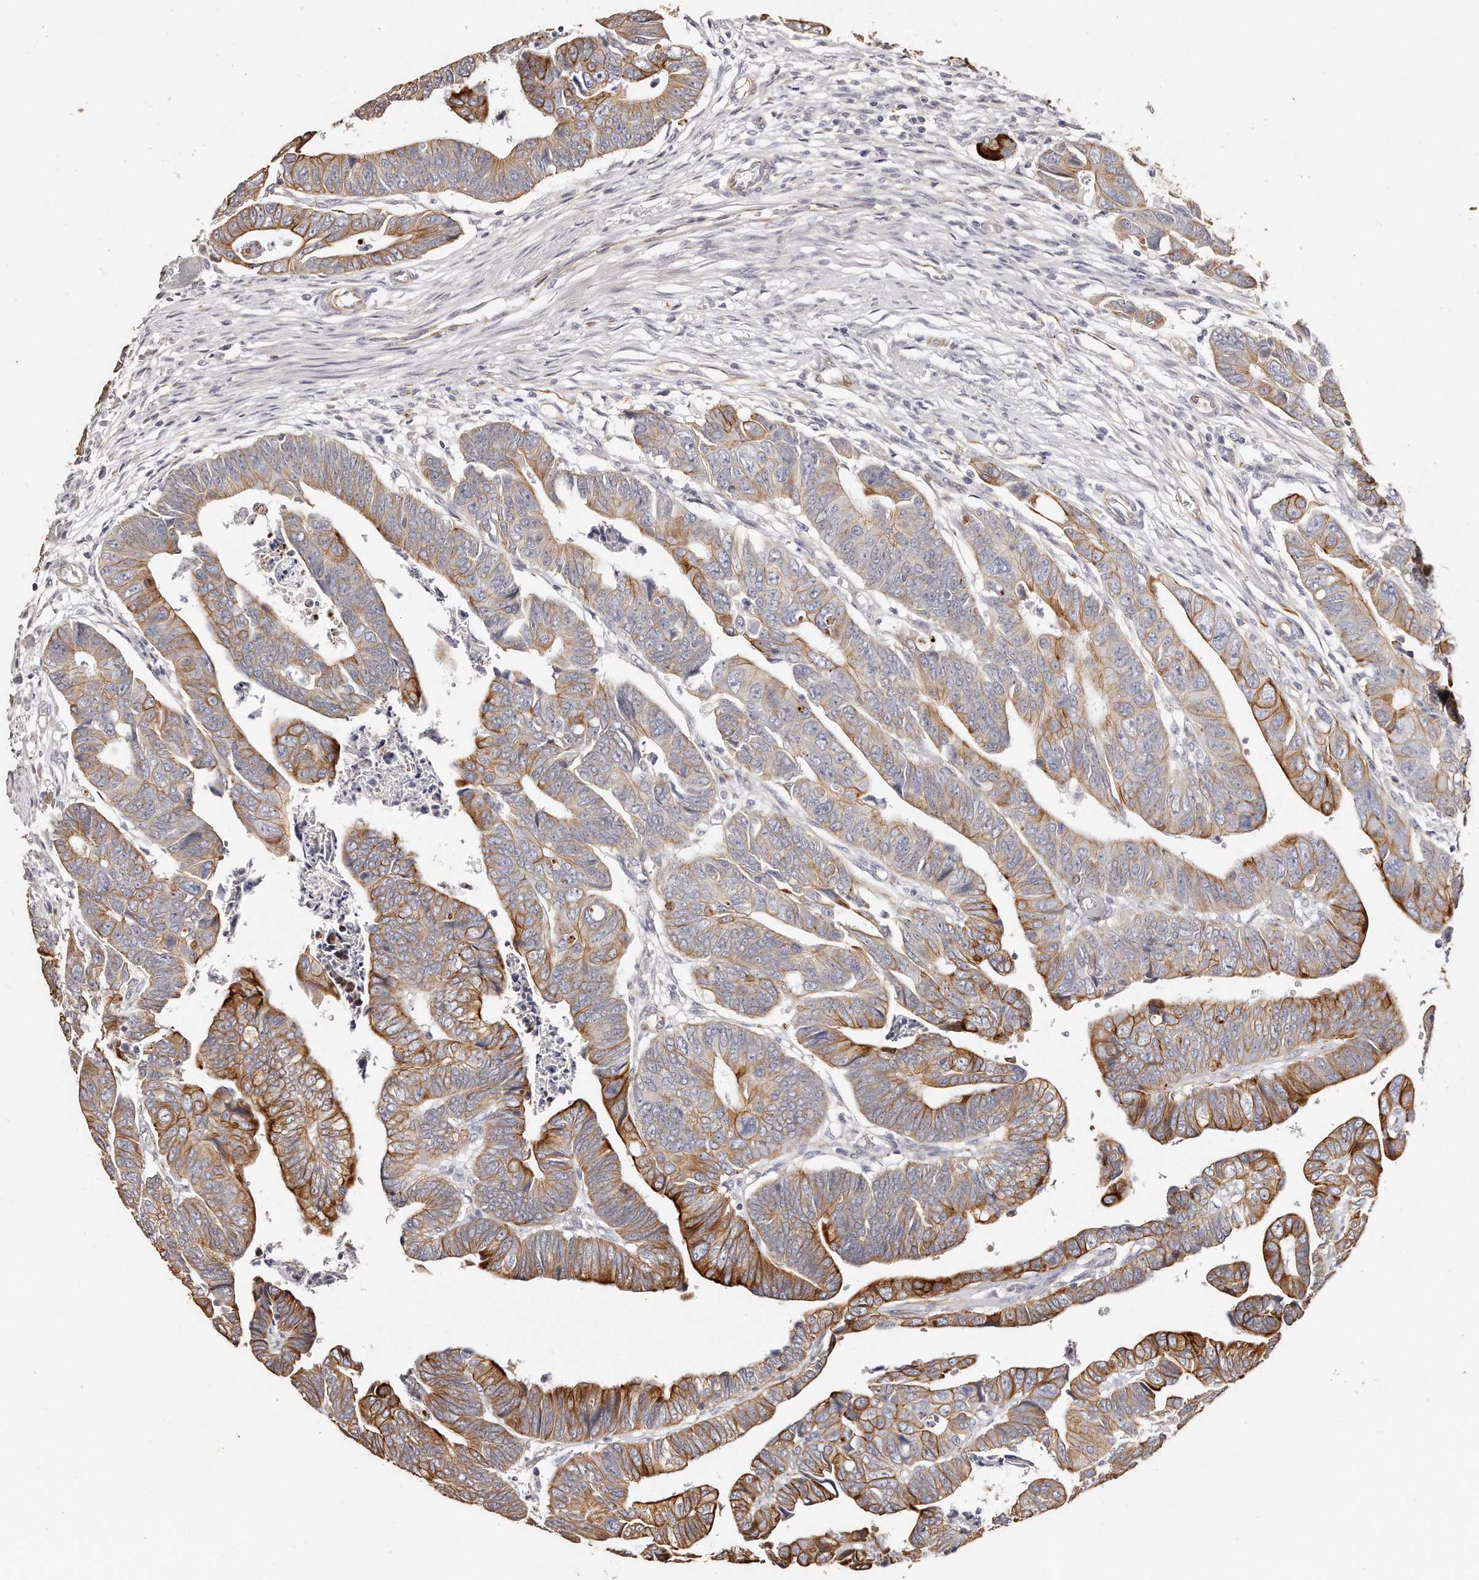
{"staining": {"intensity": "moderate", "quantity": ">75%", "location": "cytoplasmic/membranous"}, "tissue": "colorectal cancer", "cell_type": "Tumor cells", "image_type": "cancer", "snomed": [{"axis": "morphology", "description": "Adenocarcinoma, NOS"}, {"axis": "topography", "description": "Rectum"}], "caption": "Immunohistochemical staining of human adenocarcinoma (colorectal) displays moderate cytoplasmic/membranous protein positivity in about >75% of tumor cells. Nuclei are stained in blue.", "gene": "ZYG11A", "patient": {"sex": "female", "age": 65}}